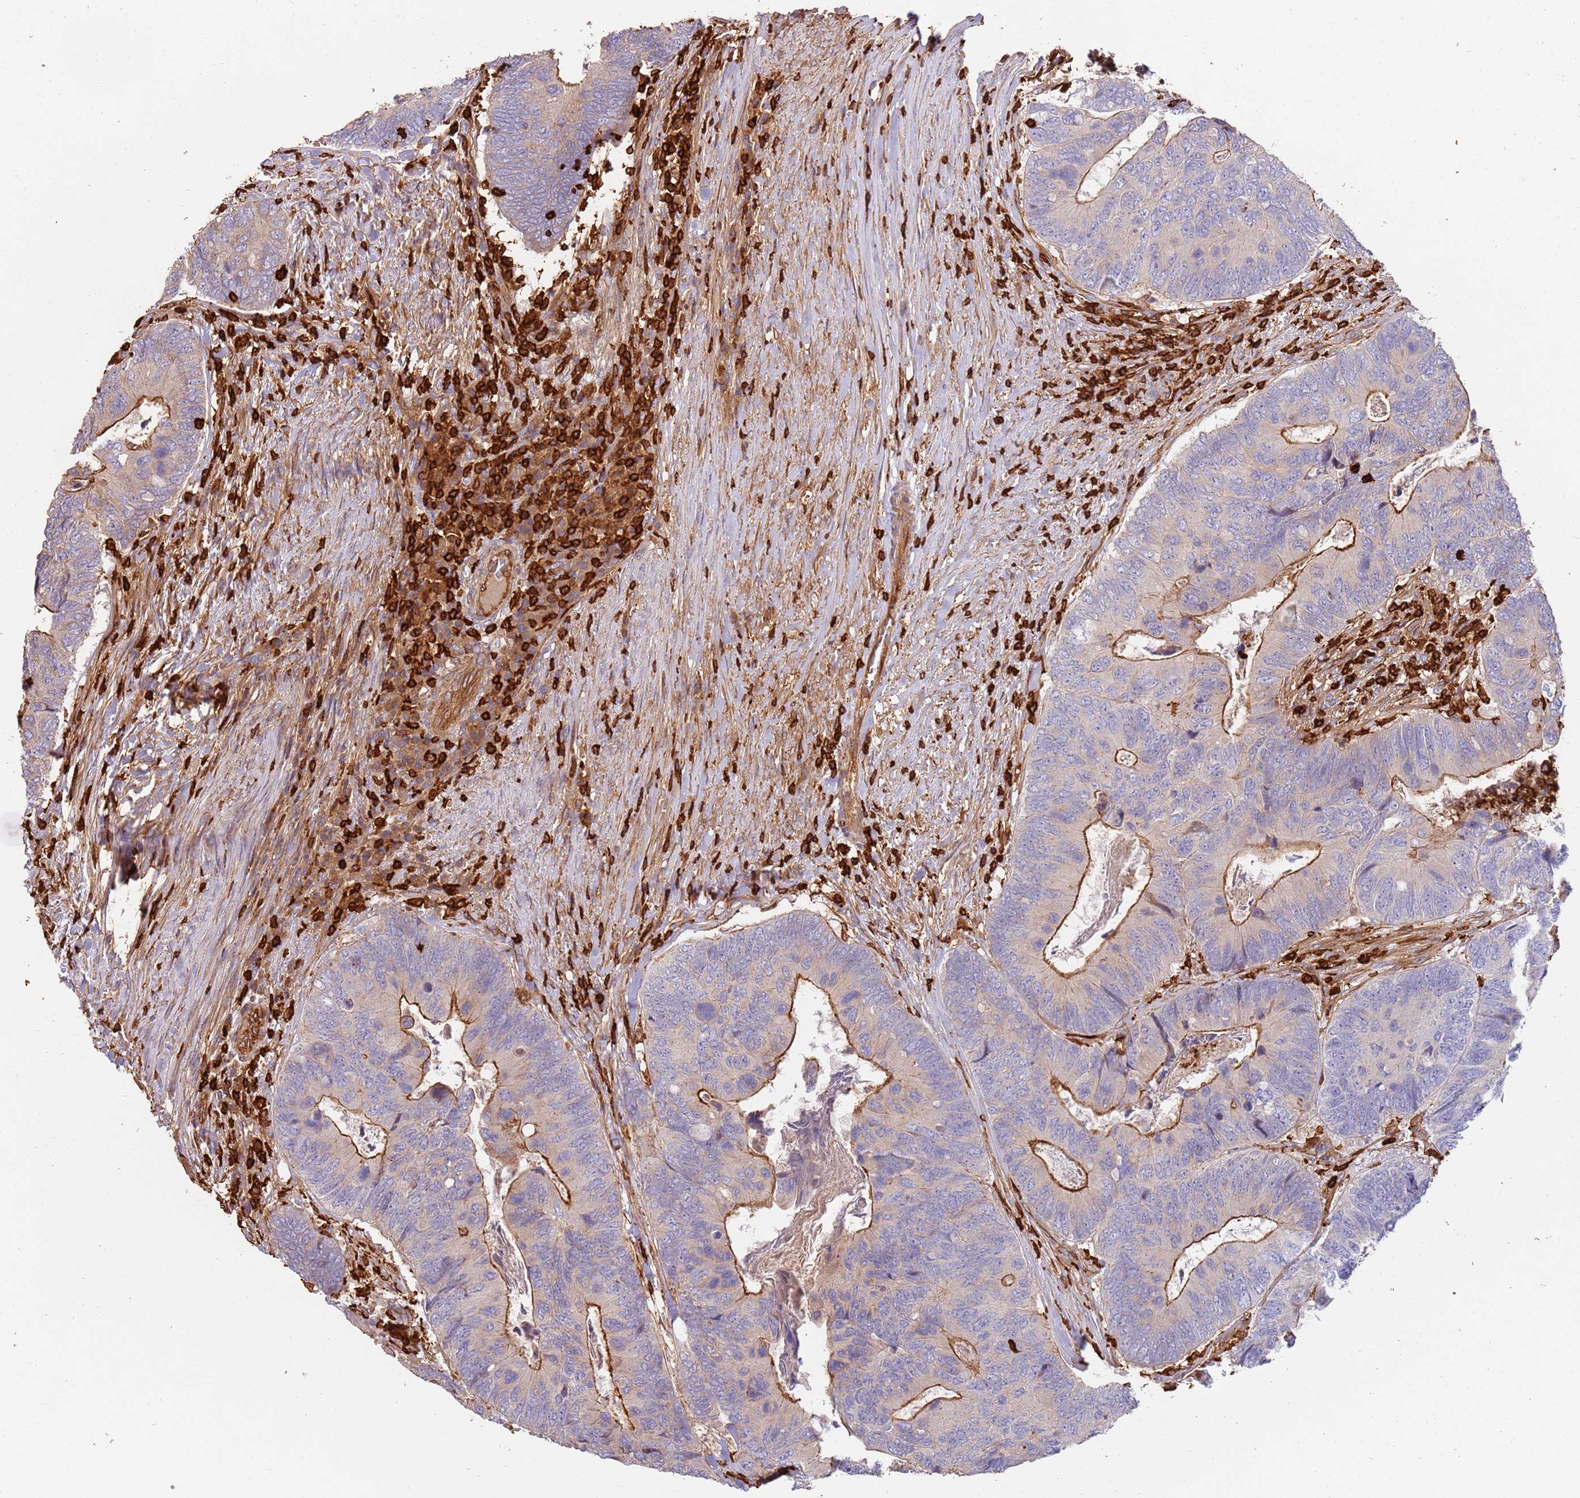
{"staining": {"intensity": "strong", "quantity": "25%-75%", "location": "cytoplasmic/membranous"}, "tissue": "colorectal cancer", "cell_type": "Tumor cells", "image_type": "cancer", "snomed": [{"axis": "morphology", "description": "Adenocarcinoma, NOS"}, {"axis": "topography", "description": "Colon"}], "caption": "An IHC histopathology image of neoplastic tissue is shown. Protein staining in brown highlights strong cytoplasmic/membranous positivity in colorectal cancer within tumor cells. (DAB (3,3'-diaminobenzidine) IHC, brown staining for protein, blue staining for nuclei).", "gene": "OR6P1", "patient": {"sex": "female", "age": 67}}